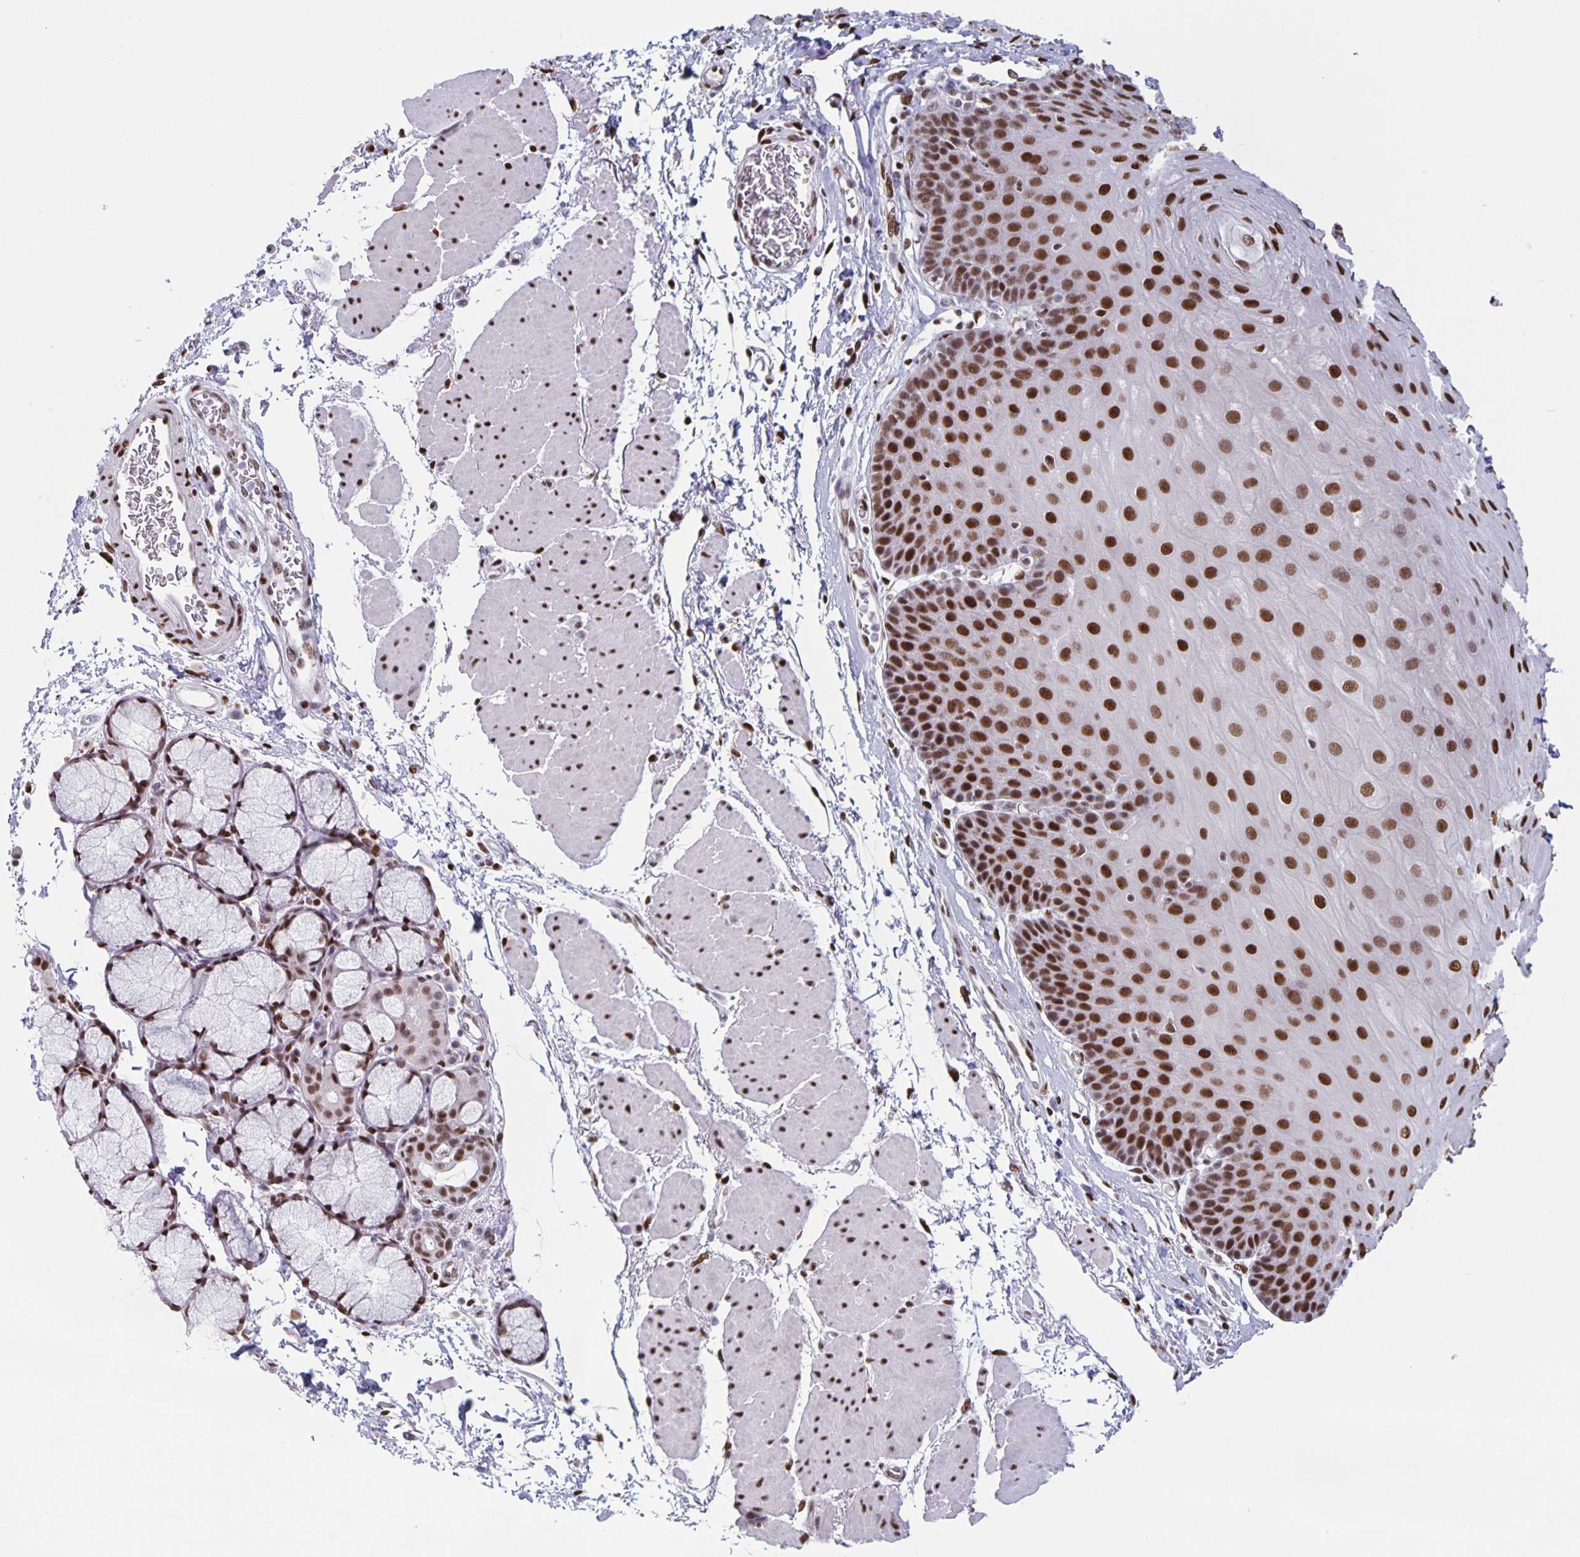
{"staining": {"intensity": "strong", "quantity": ">75%", "location": "nuclear"}, "tissue": "esophagus", "cell_type": "Squamous epithelial cells", "image_type": "normal", "snomed": [{"axis": "morphology", "description": "Normal tissue, NOS"}, {"axis": "topography", "description": "Esophagus"}], "caption": "An immunohistochemistry (IHC) micrograph of unremarkable tissue is shown. Protein staining in brown highlights strong nuclear positivity in esophagus within squamous epithelial cells. (DAB IHC with brightfield microscopy, high magnification).", "gene": "JUND", "patient": {"sex": "female", "age": 81}}